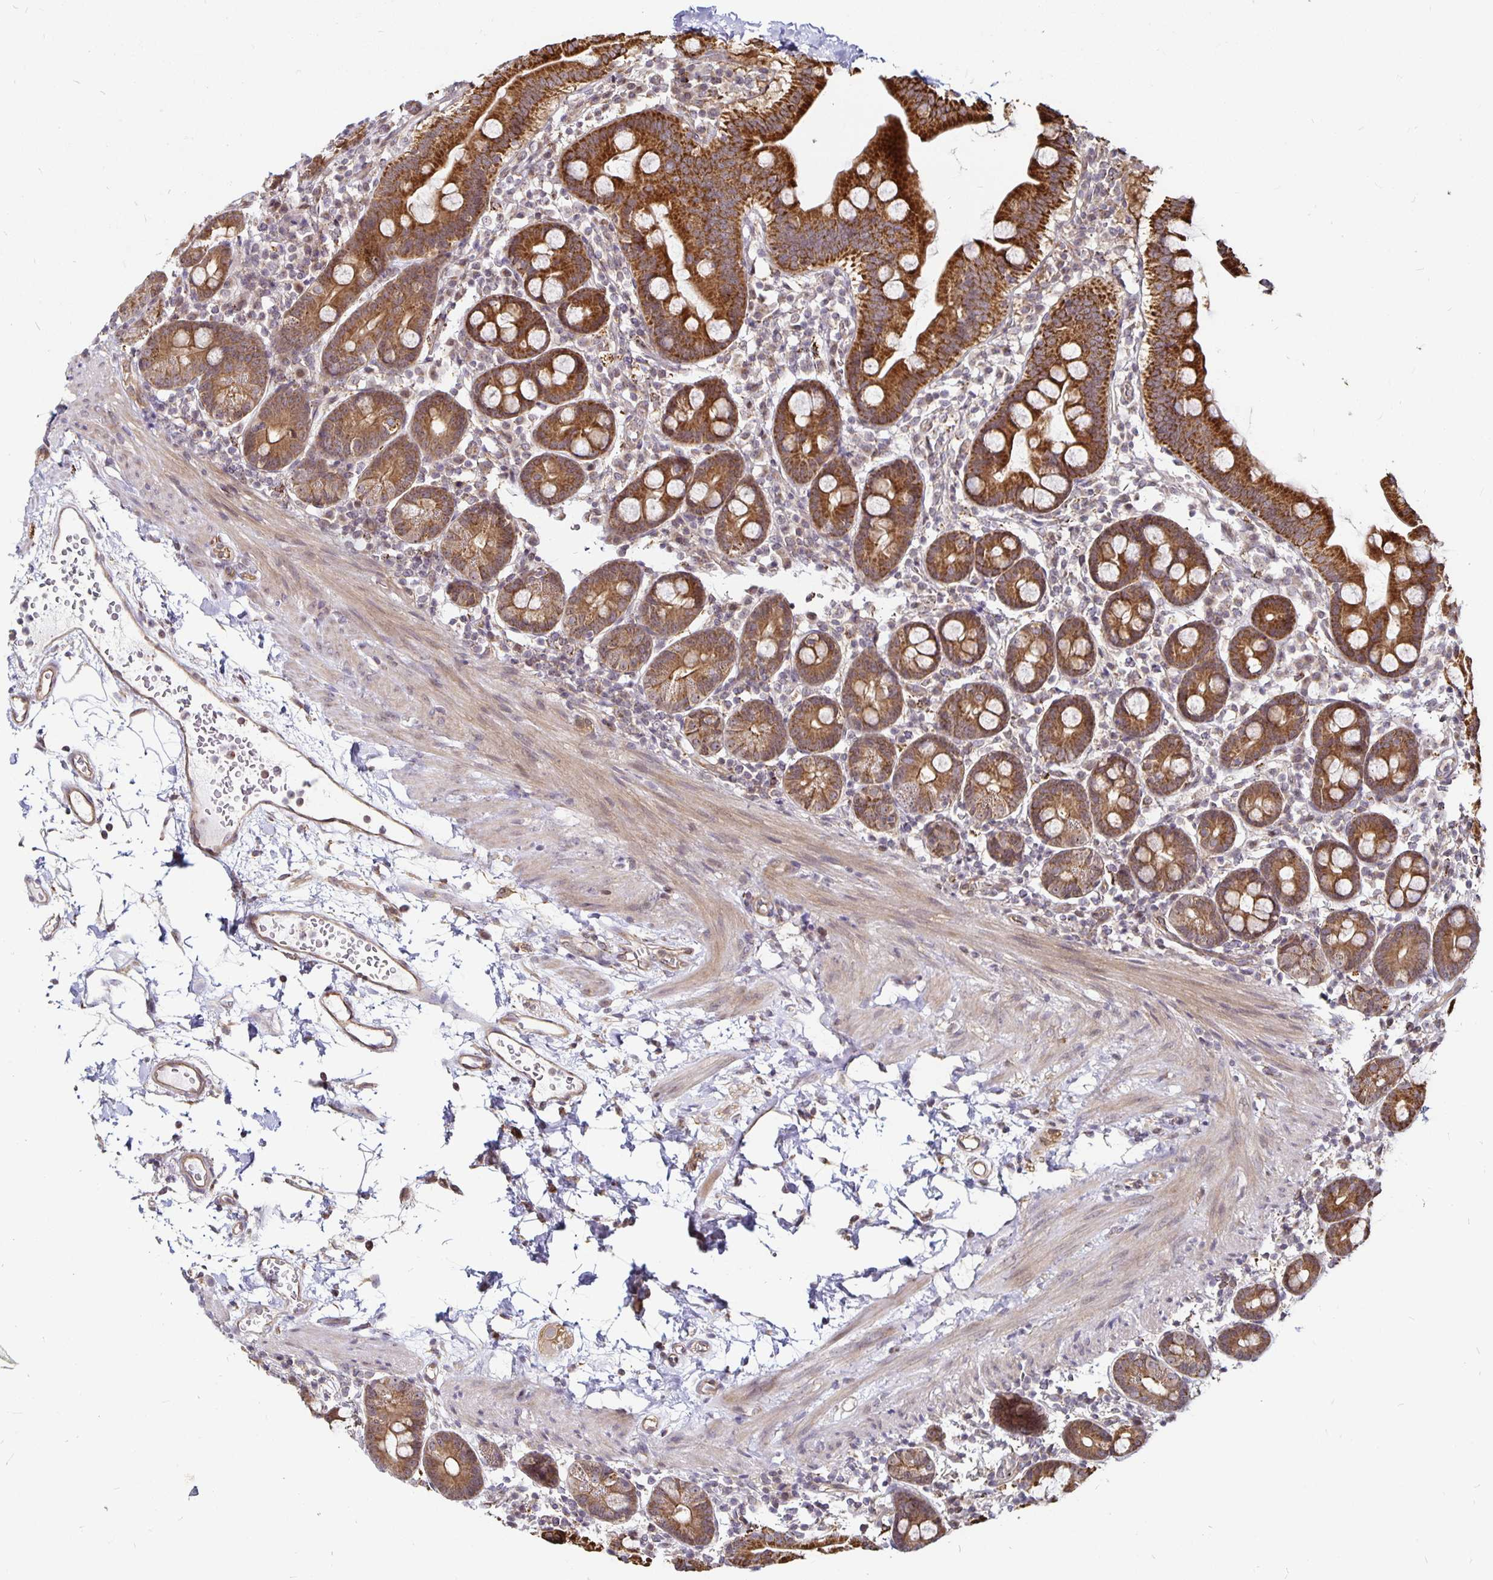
{"staining": {"intensity": "strong", "quantity": ">75%", "location": "cytoplasmic/membranous"}, "tissue": "duodenum", "cell_type": "Glandular cells", "image_type": "normal", "snomed": [{"axis": "morphology", "description": "Normal tissue, NOS"}, {"axis": "topography", "description": "Pancreas"}, {"axis": "topography", "description": "Duodenum"}], "caption": "Human duodenum stained for a protein (brown) displays strong cytoplasmic/membranous positive expression in about >75% of glandular cells.", "gene": "CYP27A1", "patient": {"sex": "male", "age": 59}}